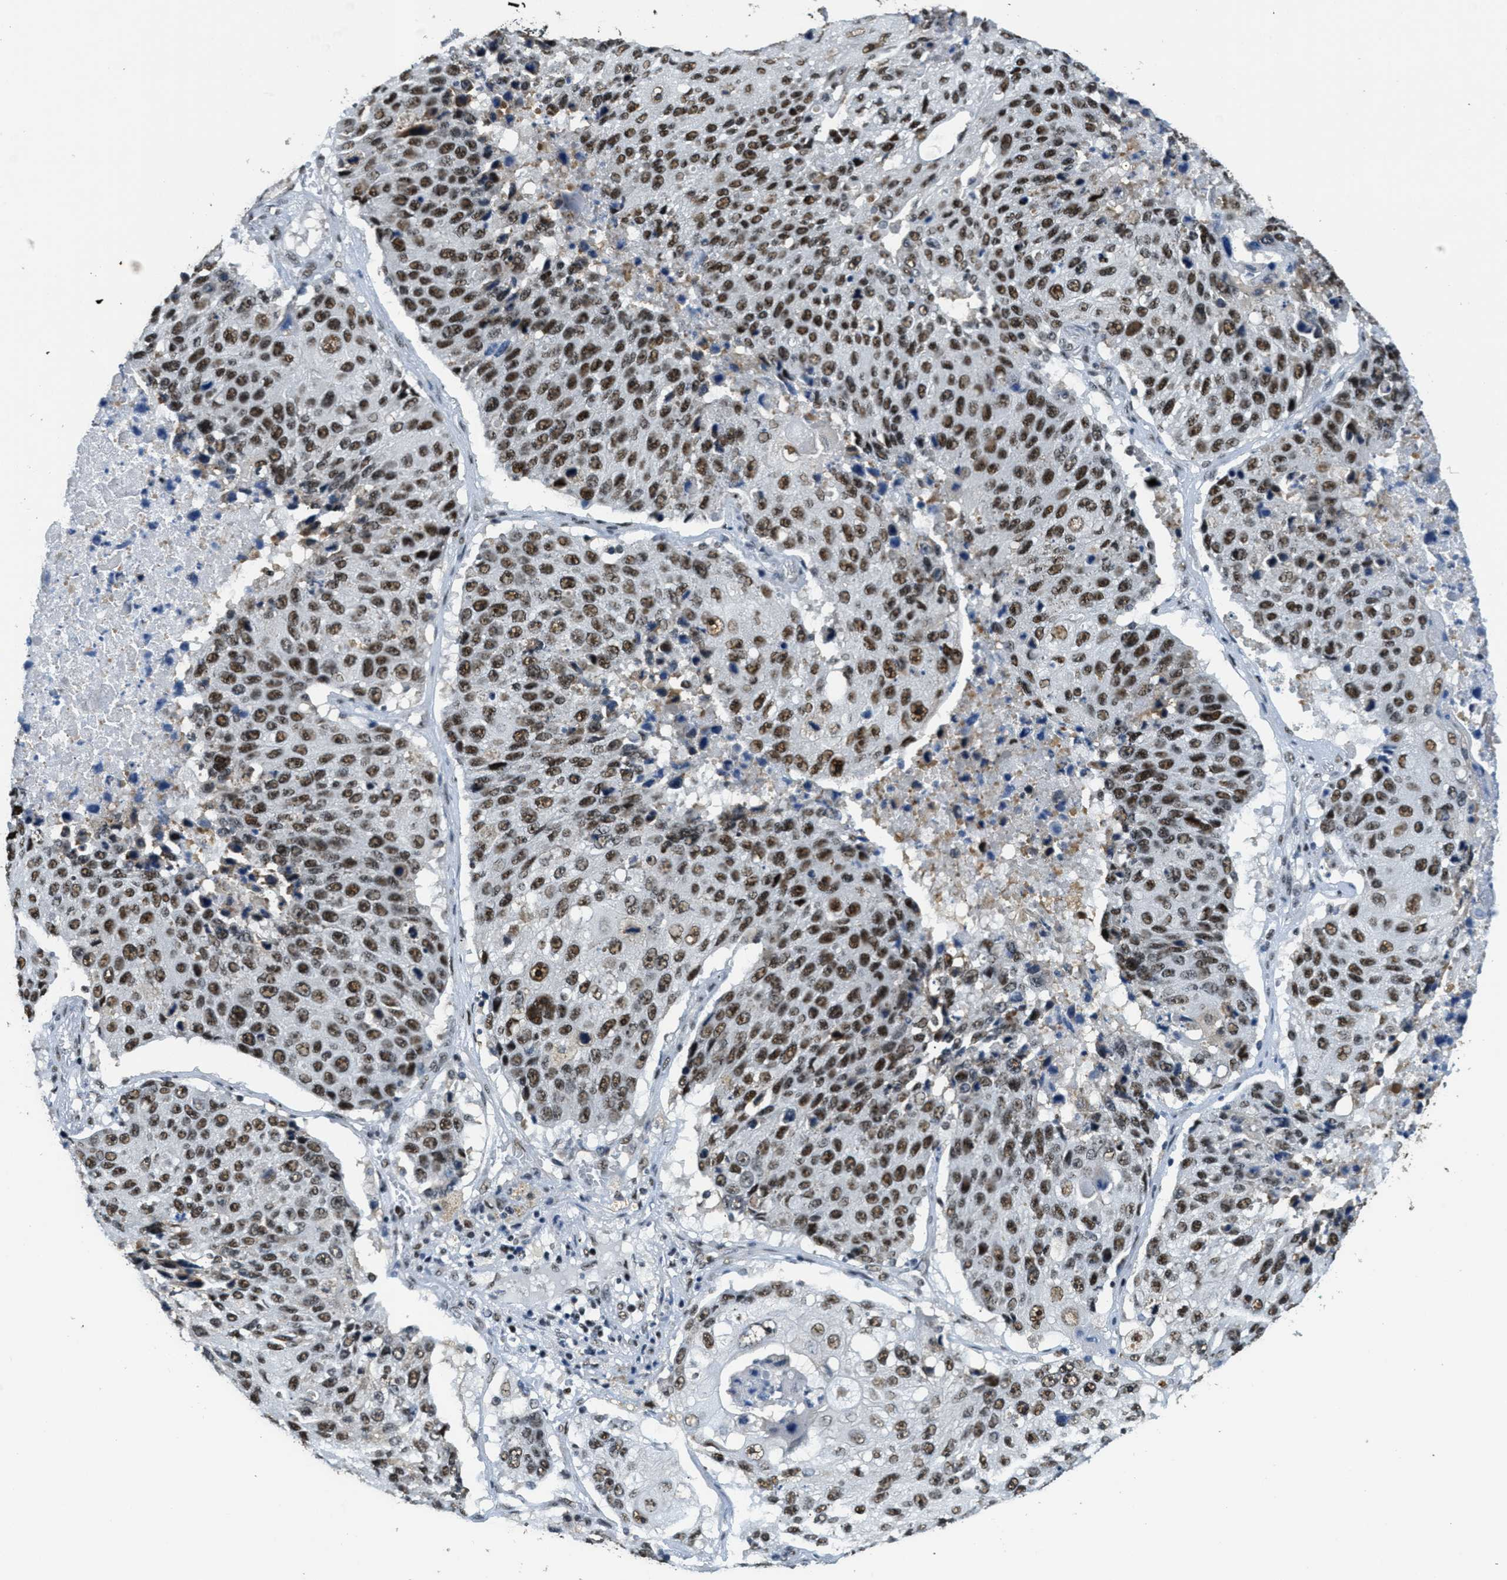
{"staining": {"intensity": "strong", "quantity": ">75%", "location": "nuclear"}, "tissue": "lung cancer", "cell_type": "Tumor cells", "image_type": "cancer", "snomed": [{"axis": "morphology", "description": "Squamous cell carcinoma, NOS"}, {"axis": "topography", "description": "Lung"}], "caption": "About >75% of tumor cells in lung cancer (squamous cell carcinoma) demonstrate strong nuclear protein staining as visualized by brown immunohistochemical staining.", "gene": "SSB", "patient": {"sex": "male", "age": 61}}